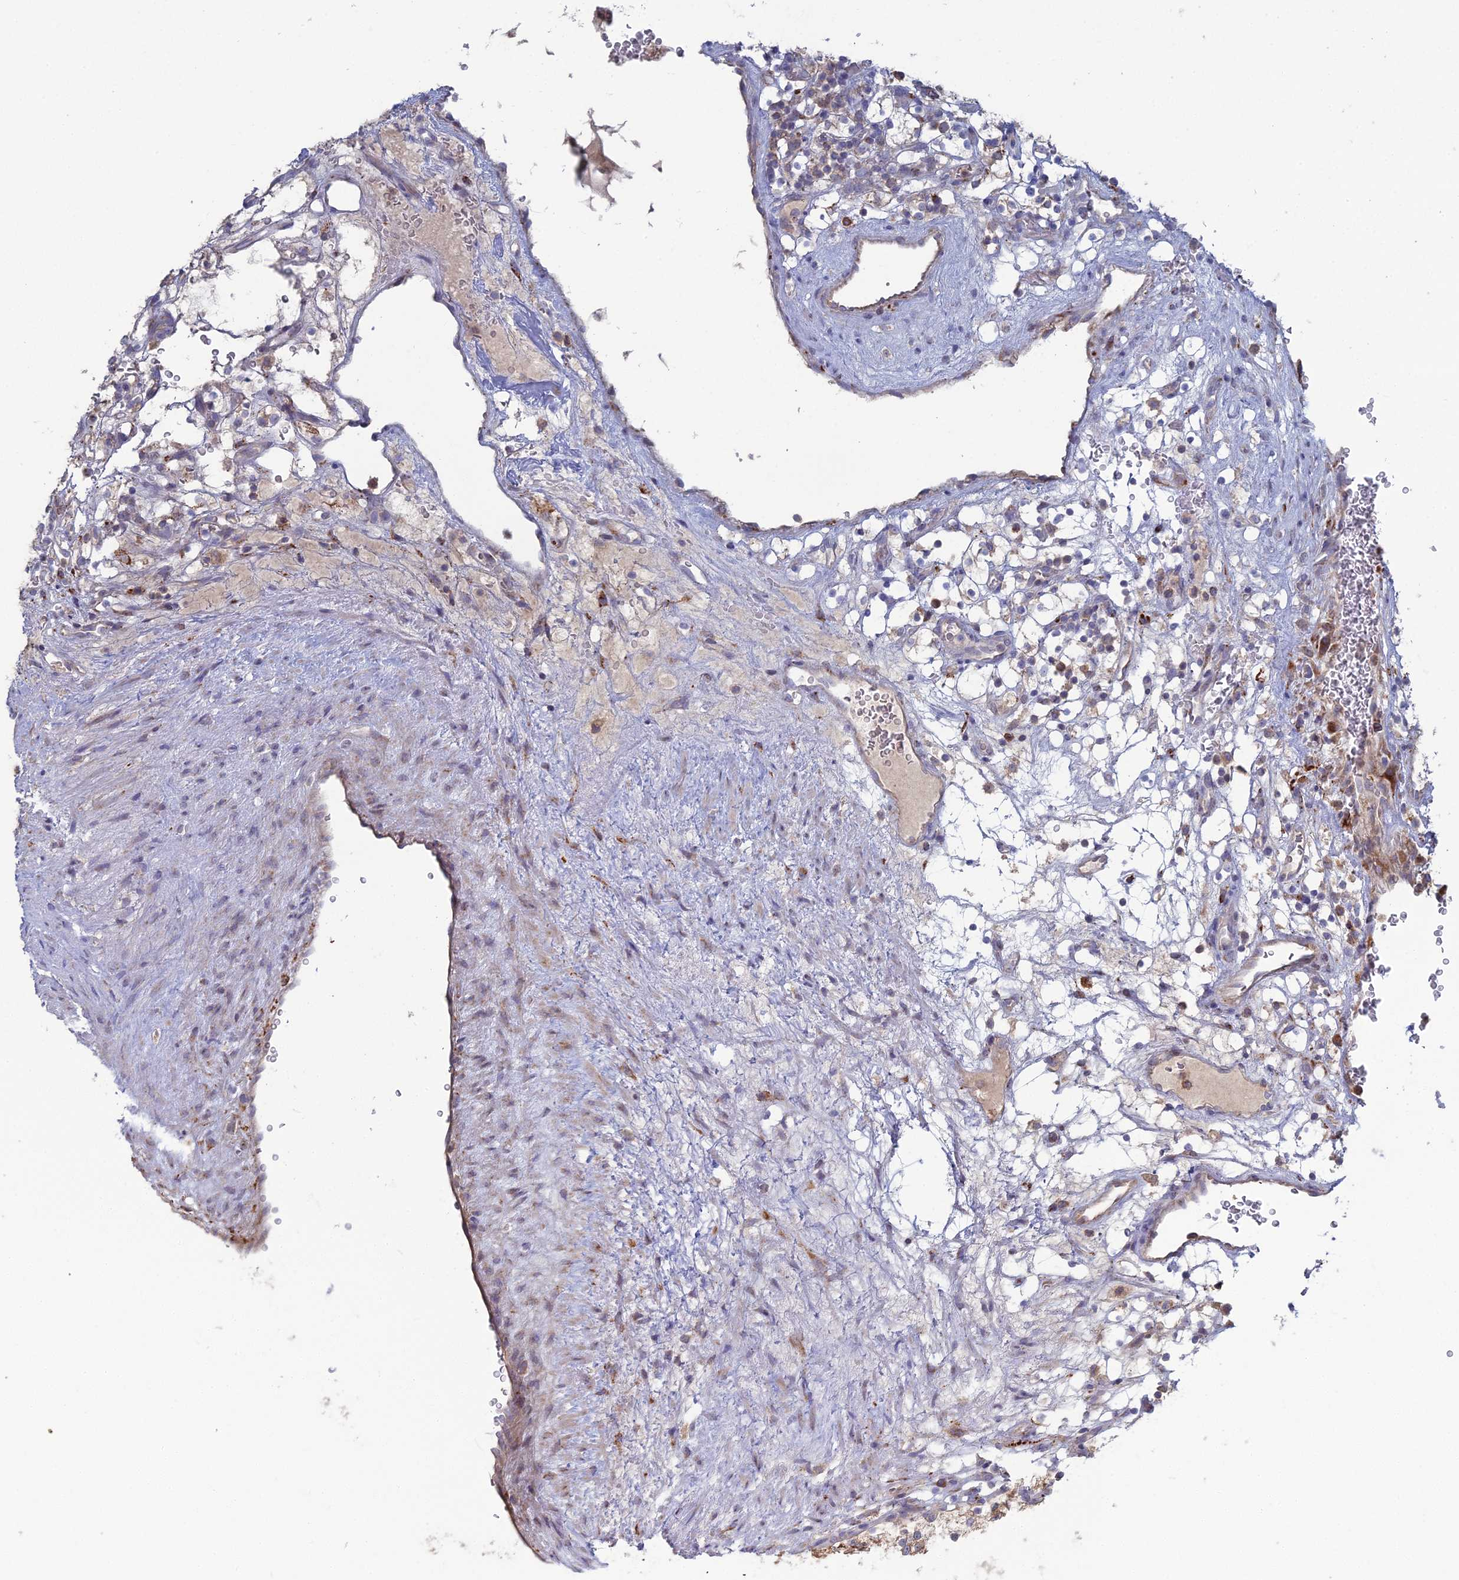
{"staining": {"intensity": "weak", "quantity": "<25%", "location": "cytoplasmic/membranous"}, "tissue": "renal cancer", "cell_type": "Tumor cells", "image_type": "cancer", "snomed": [{"axis": "morphology", "description": "Adenocarcinoma, NOS"}, {"axis": "topography", "description": "Kidney"}], "caption": "Immunohistochemistry (IHC) of human renal cancer shows no expression in tumor cells.", "gene": "TRAPPC6A", "patient": {"sex": "female", "age": 69}}